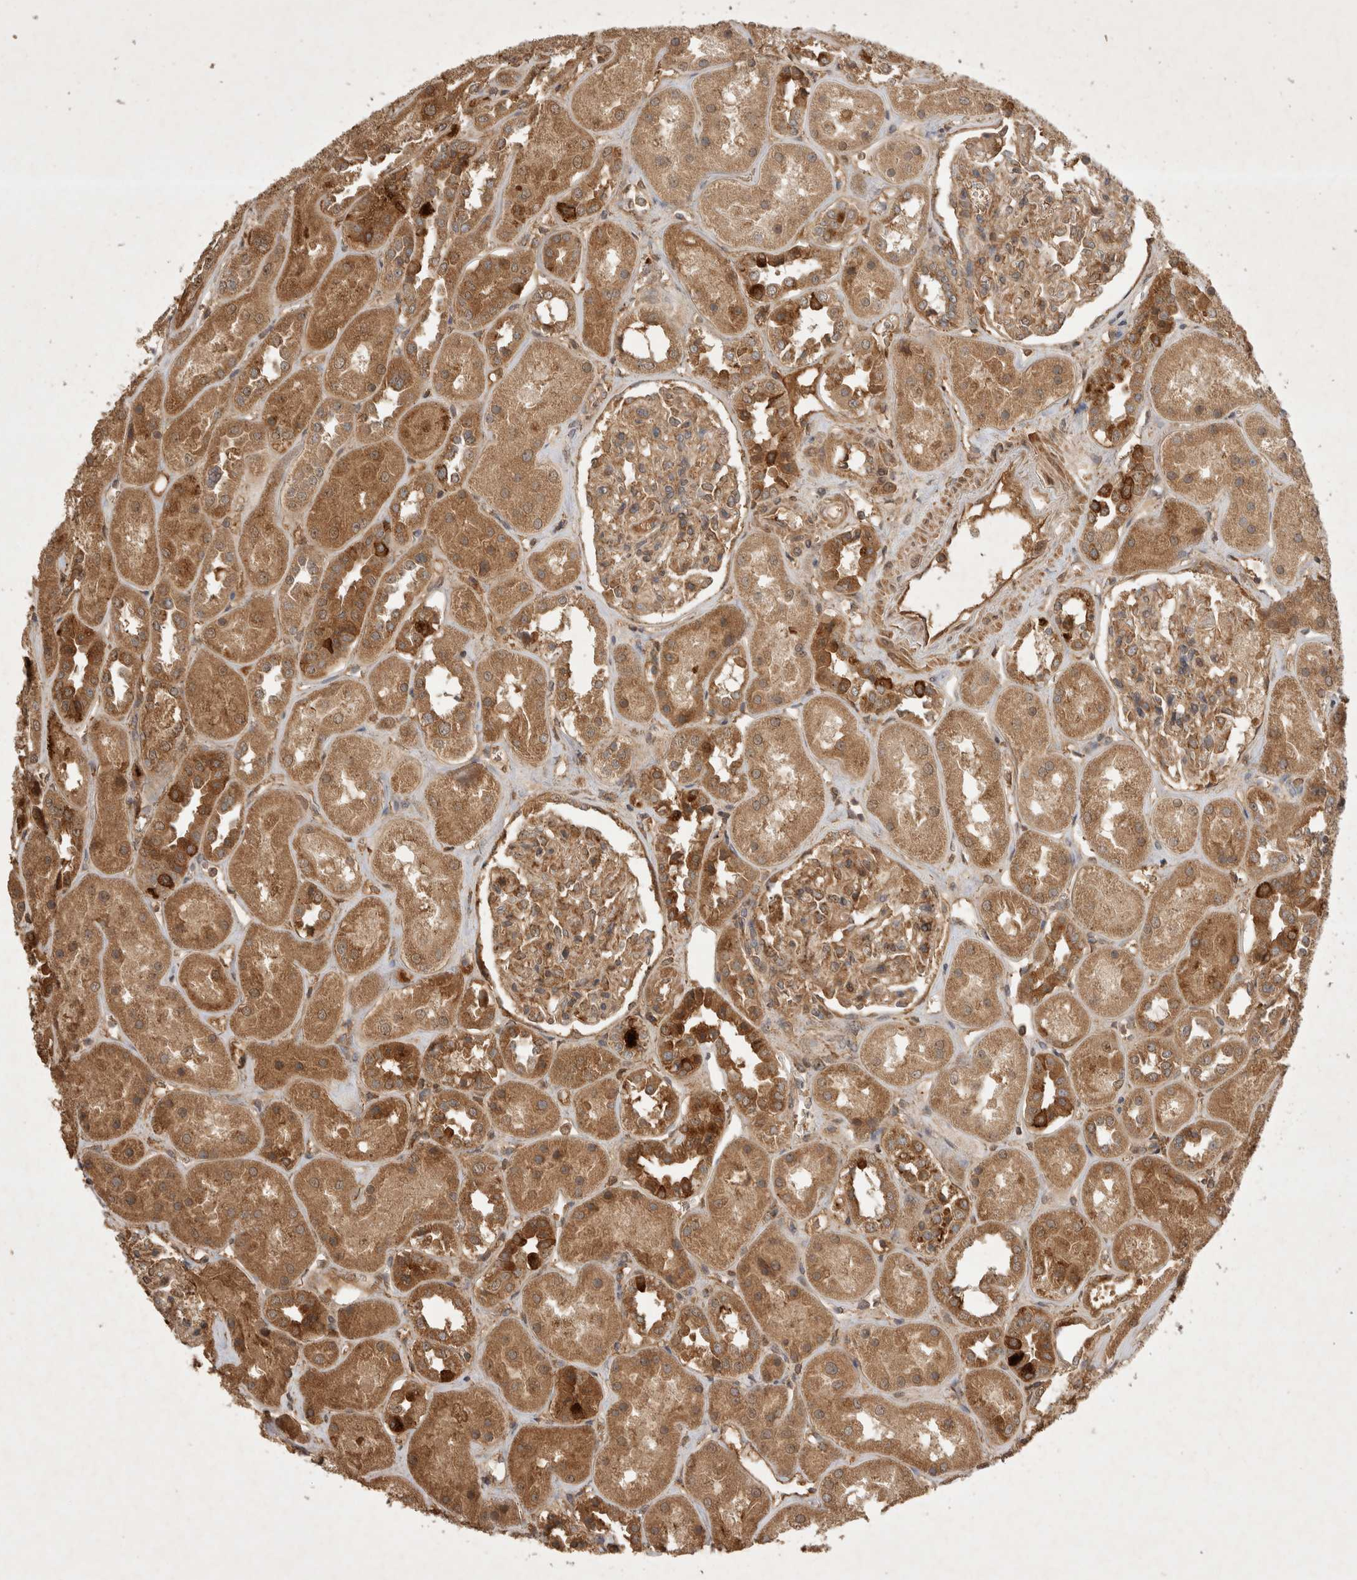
{"staining": {"intensity": "moderate", "quantity": ">75%", "location": "cytoplasmic/membranous"}, "tissue": "kidney", "cell_type": "Cells in glomeruli", "image_type": "normal", "snomed": [{"axis": "morphology", "description": "Normal tissue, NOS"}, {"axis": "topography", "description": "Kidney"}], "caption": "Brown immunohistochemical staining in normal kidney displays moderate cytoplasmic/membranous staining in about >75% of cells in glomeruli. Nuclei are stained in blue.", "gene": "FAM221A", "patient": {"sex": "male", "age": 70}}